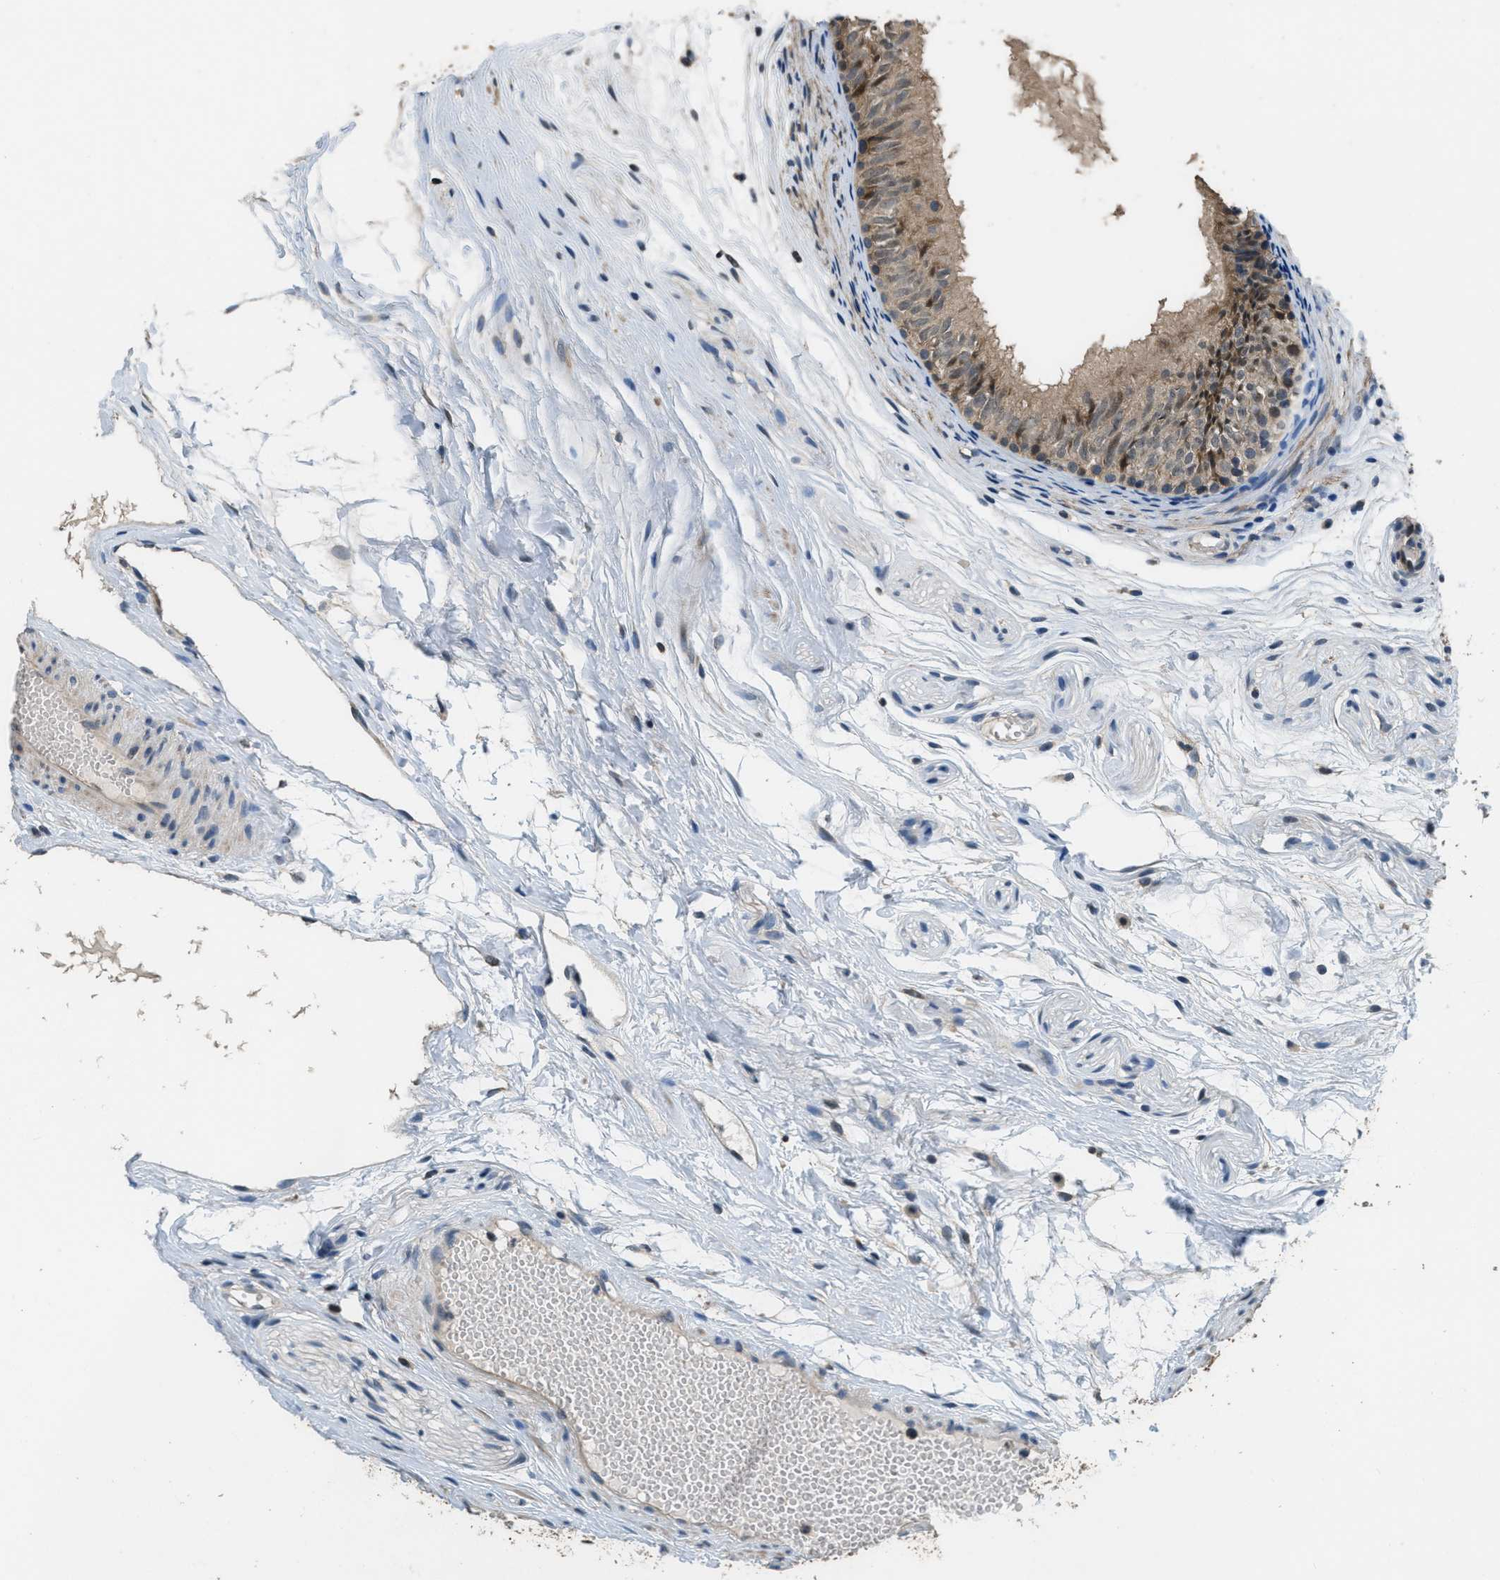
{"staining": {"intensity": "moderate", "quantity": ">75%", "location": "cytoplasmic/membranous,nuclear"}, "tissue": "epididymis", "cell_type": "Glandular cells", "image_type": "normal", "snomed": [{"axis": "morphology", "description": "Normal tissue, NOS"}, {"axis": "morphology", "description": "Atrophy, NOS"}, {"axis": "topography", "description": "Testis"}, {"axis": "topography", "description": "Epididymis"}], "caption": "IHC (DAB) staining of normal epididymis reveals moderate cytoplasmic/membranous,nuclear protein expression in about >75% of glandular cells. (DAB IHC, brown staining for protein, blue staining for nuclei).", "gene": "NAT1", "patient": {"sex": "male", "age": 18}}